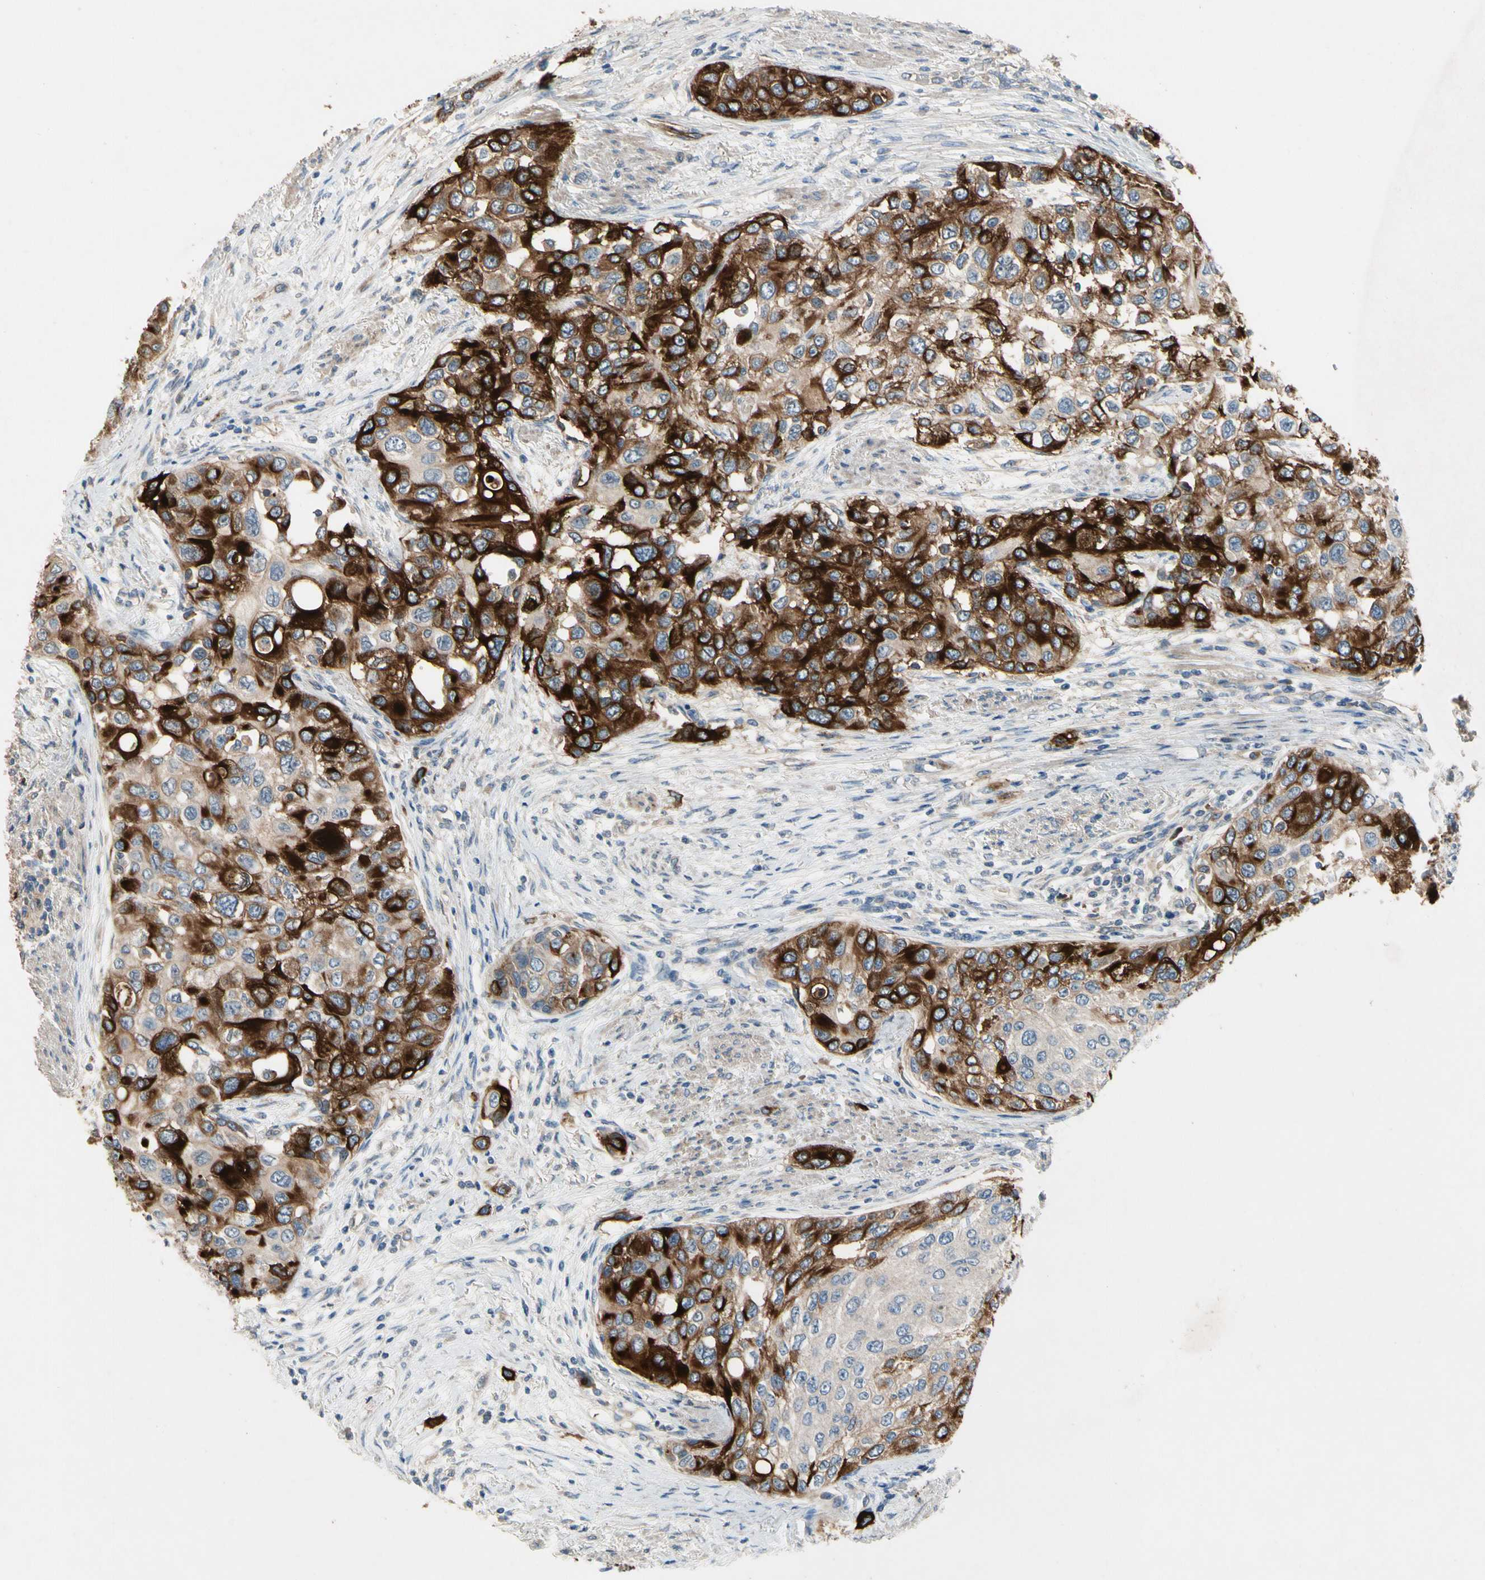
{"staining": {"intensity": "strong", "quantity": "25%-75%", "location": "cytoplasmic/membranous"}, "tissue": "urothelial cancer", "cell_type": "Tumor cells", "image_type": "cancer", "snomed": [{"axis": "morphology", "description": "Urothelial carcinoma, High grade"}, {"axis": "topography", "description": "Urinary bladder"}], "caption": "Immunohistochemistry (IHC) of urothelial cancer reveals high levels of strong cytoplasmic/membranous expression in about 25%-75% of tumor cells.", "gene": "SIGLEC5", "patient": {"sex": "female", "age": 56}}